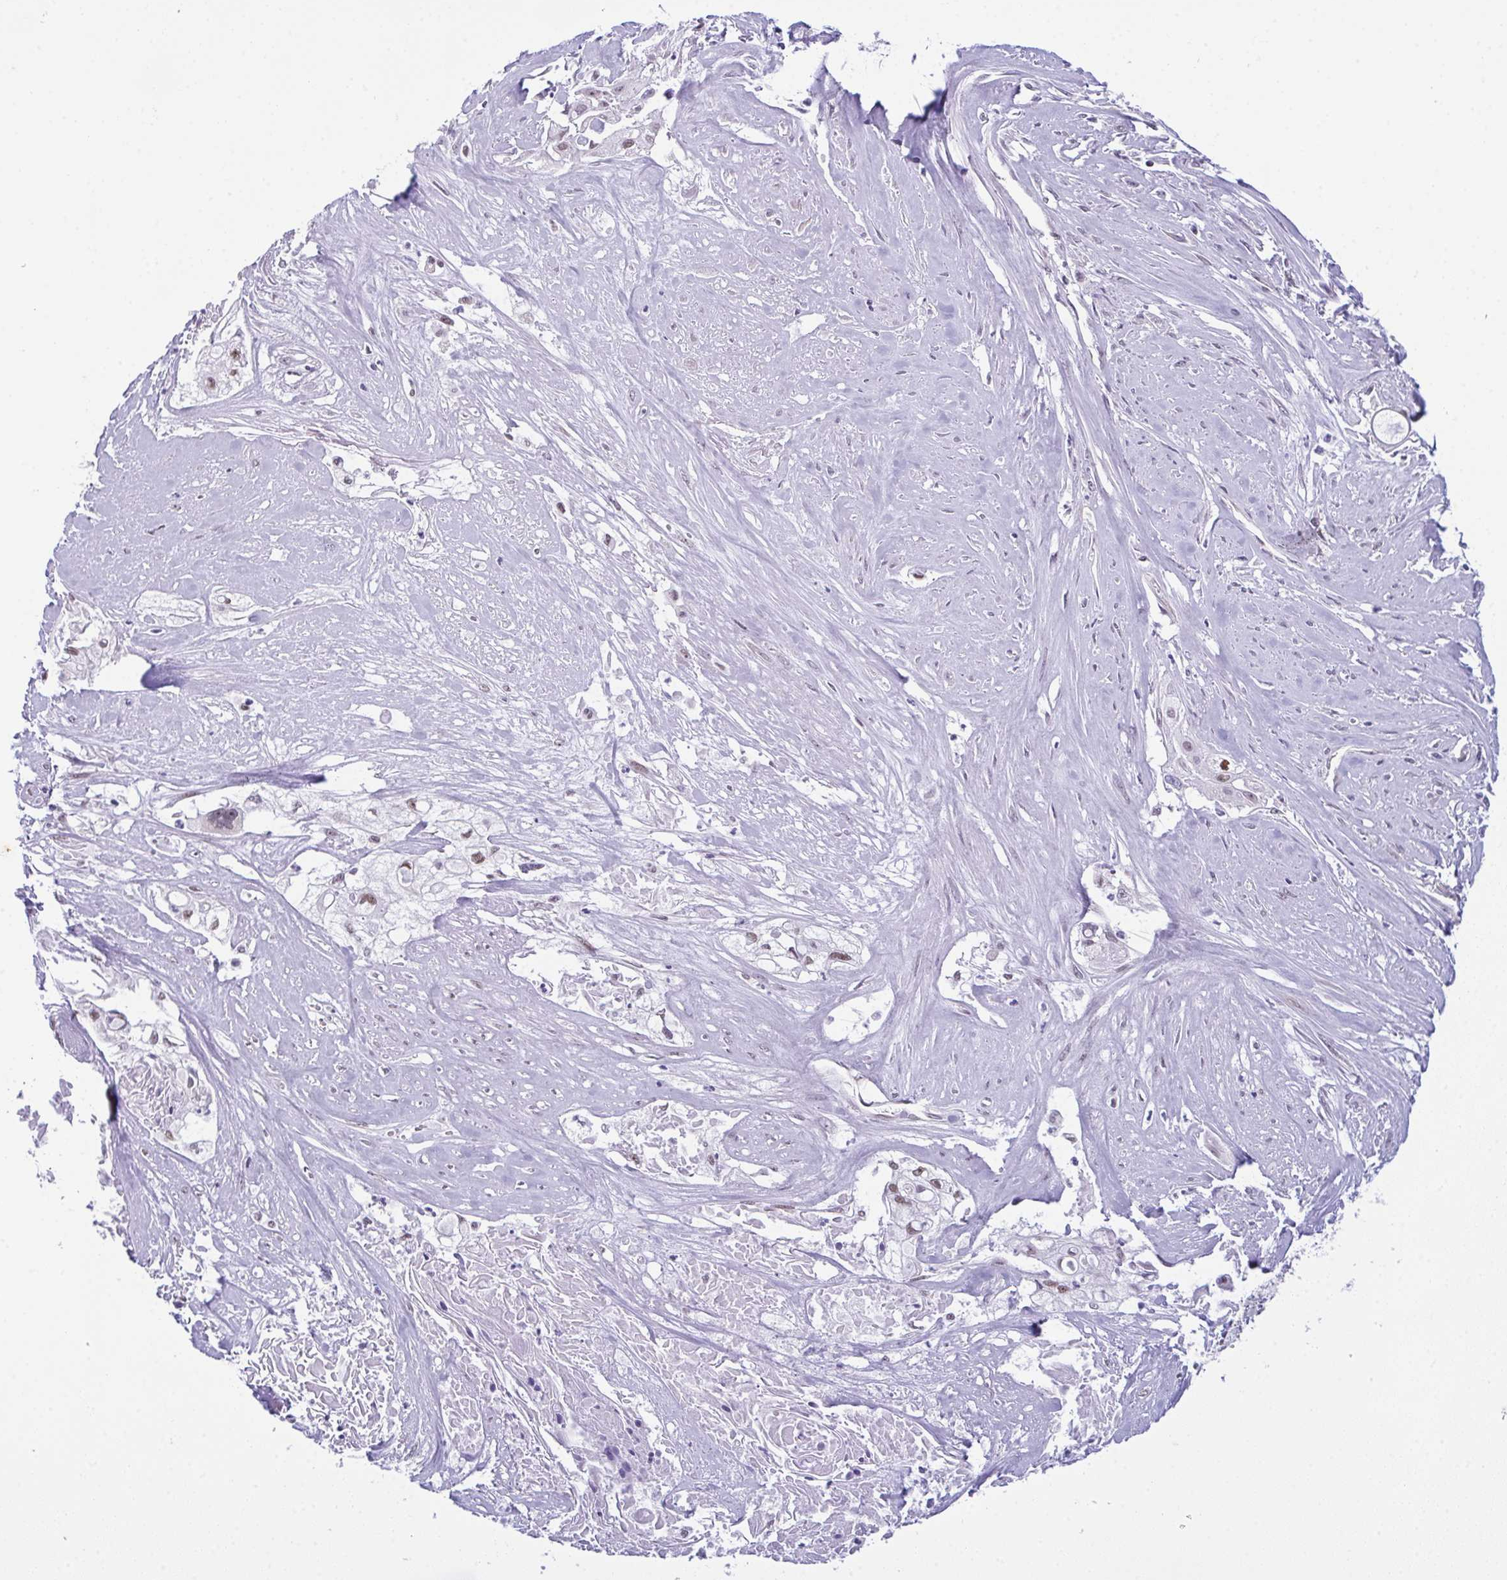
{"staining": {"intensity": "weak", "quantity": ">75%", "location": "nuclear"}, "tissue": "cervical cancer", "cell_type": "Tumor cells", "image_type": "cancer", "snomed": [{"axis": "morphology", "description": "Squamous cell carcinoma, NOS"}, {"axis": "topography", "description": "Cervix"}], "caption": "A high-resolution micrograph shows IHC staining of cervical cancer, which reveals weak nuclear staining in about >75% of tumor cells. The staining is performed using DAB (3,3'-diaminobenzidine) brown chromogen to label protein expression. The nuclei are counter-stained blue using hematoxylin.", "gene": "RBM7", "patient": {"sex": "female", "age": 49}}